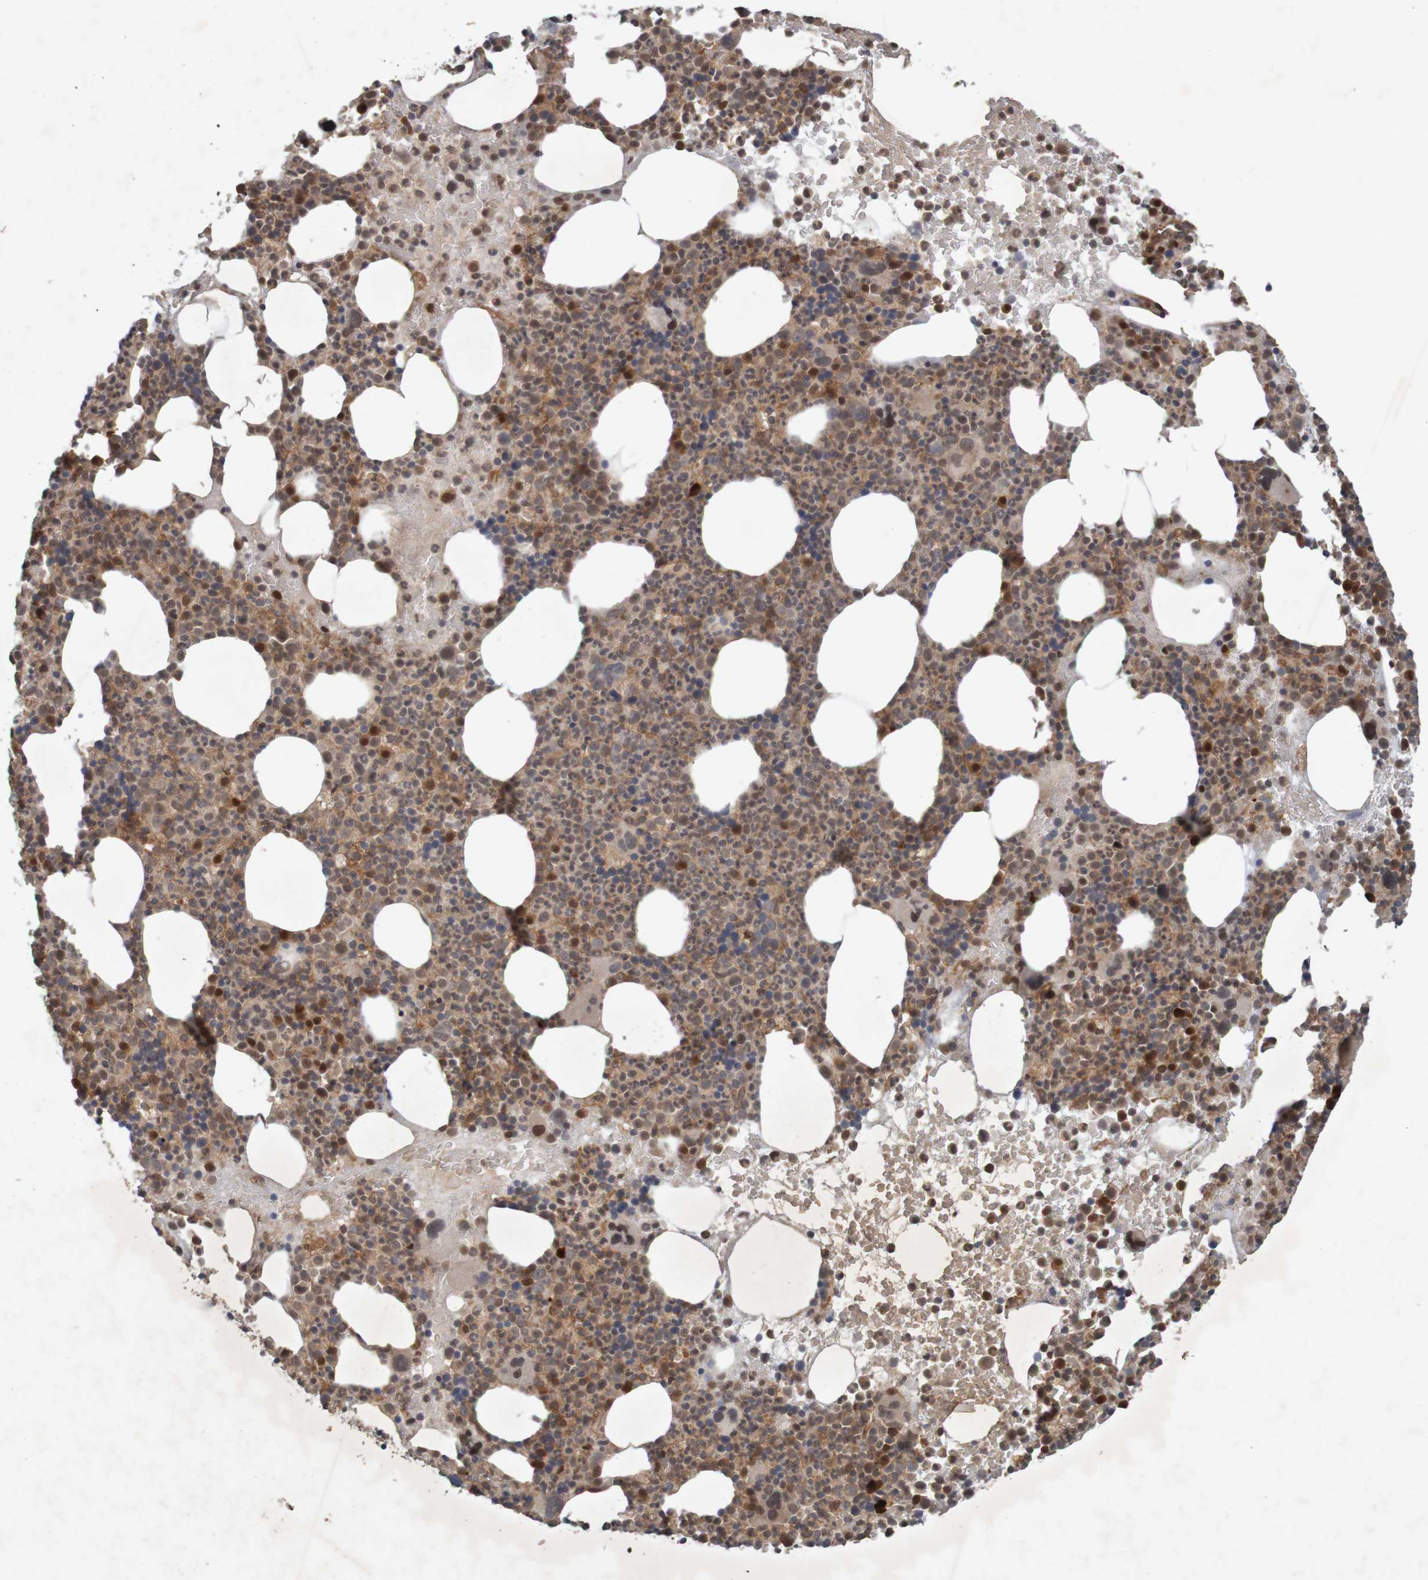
{"staining": {"intensity": "strong", "quantity": "25%-75%", "location": "cytoplasmic/membranous,nuclear"}, "tissue": "bone marrow", "cell_type": "Hematopoietic cells", "image_type": "normal", "snomed": [{"axis": "morphology", "description": "Normal tissue, NOS"}, {"axis": "morphology", "description": "Inflammation, NOS"}, {"axis": "topography", "description": "Bone marrow"}], "caption": "Benign bone marrow reveals strong cytoplasmic/membranous,nuclear positivity in approximately 25%-75% of hematopoietic cells The staining was performed using DAB, with brown indicating positive protein expression. Nuclei are stained blue with hematoxylin..", "gene": "ARHGEF11", "patient": {"sex": "male", "age": 73}}